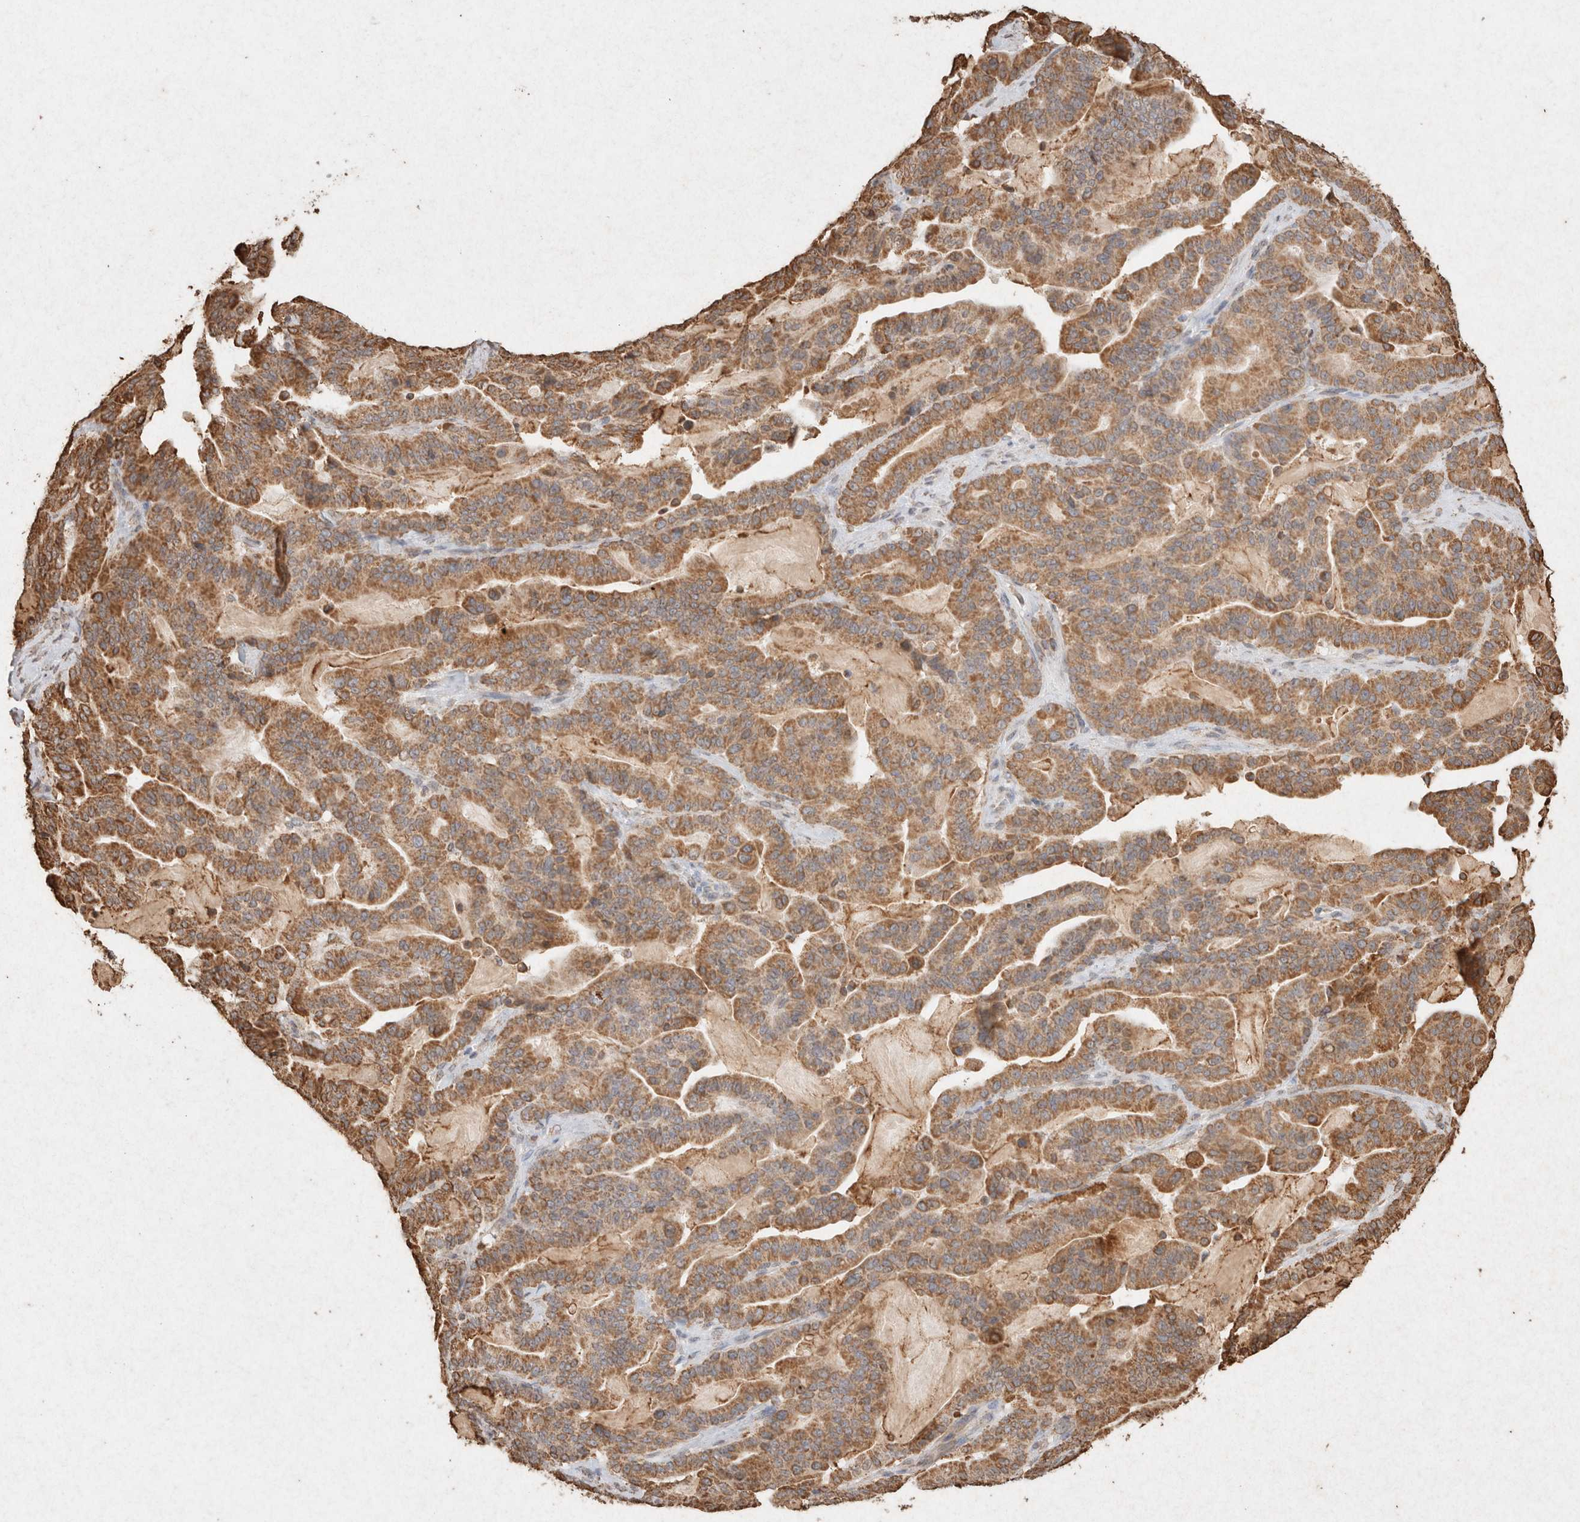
{"staining": {"intensity": "moderate", "quantity": ">75%", "location": "cytoplasmic/membranous"}, "tissue": "pancreatic cancer", "cell_type": "Tumor cells", "image_type": "cancer", "snomed": [{"axis": "morphology", "description": "Adenocarcinoma, NOS"}, {"axis": "topography", "description": "Pancreas"}], "caption": "Immunohistochemical staining of human pancreatic adenocarcinoma demonstrates medium levels of moderate cytoplasmic/membranous staining in about >75% of tumor cells.", "gene": "SDC2", "patient": {"sex": "male", "age": 63}}